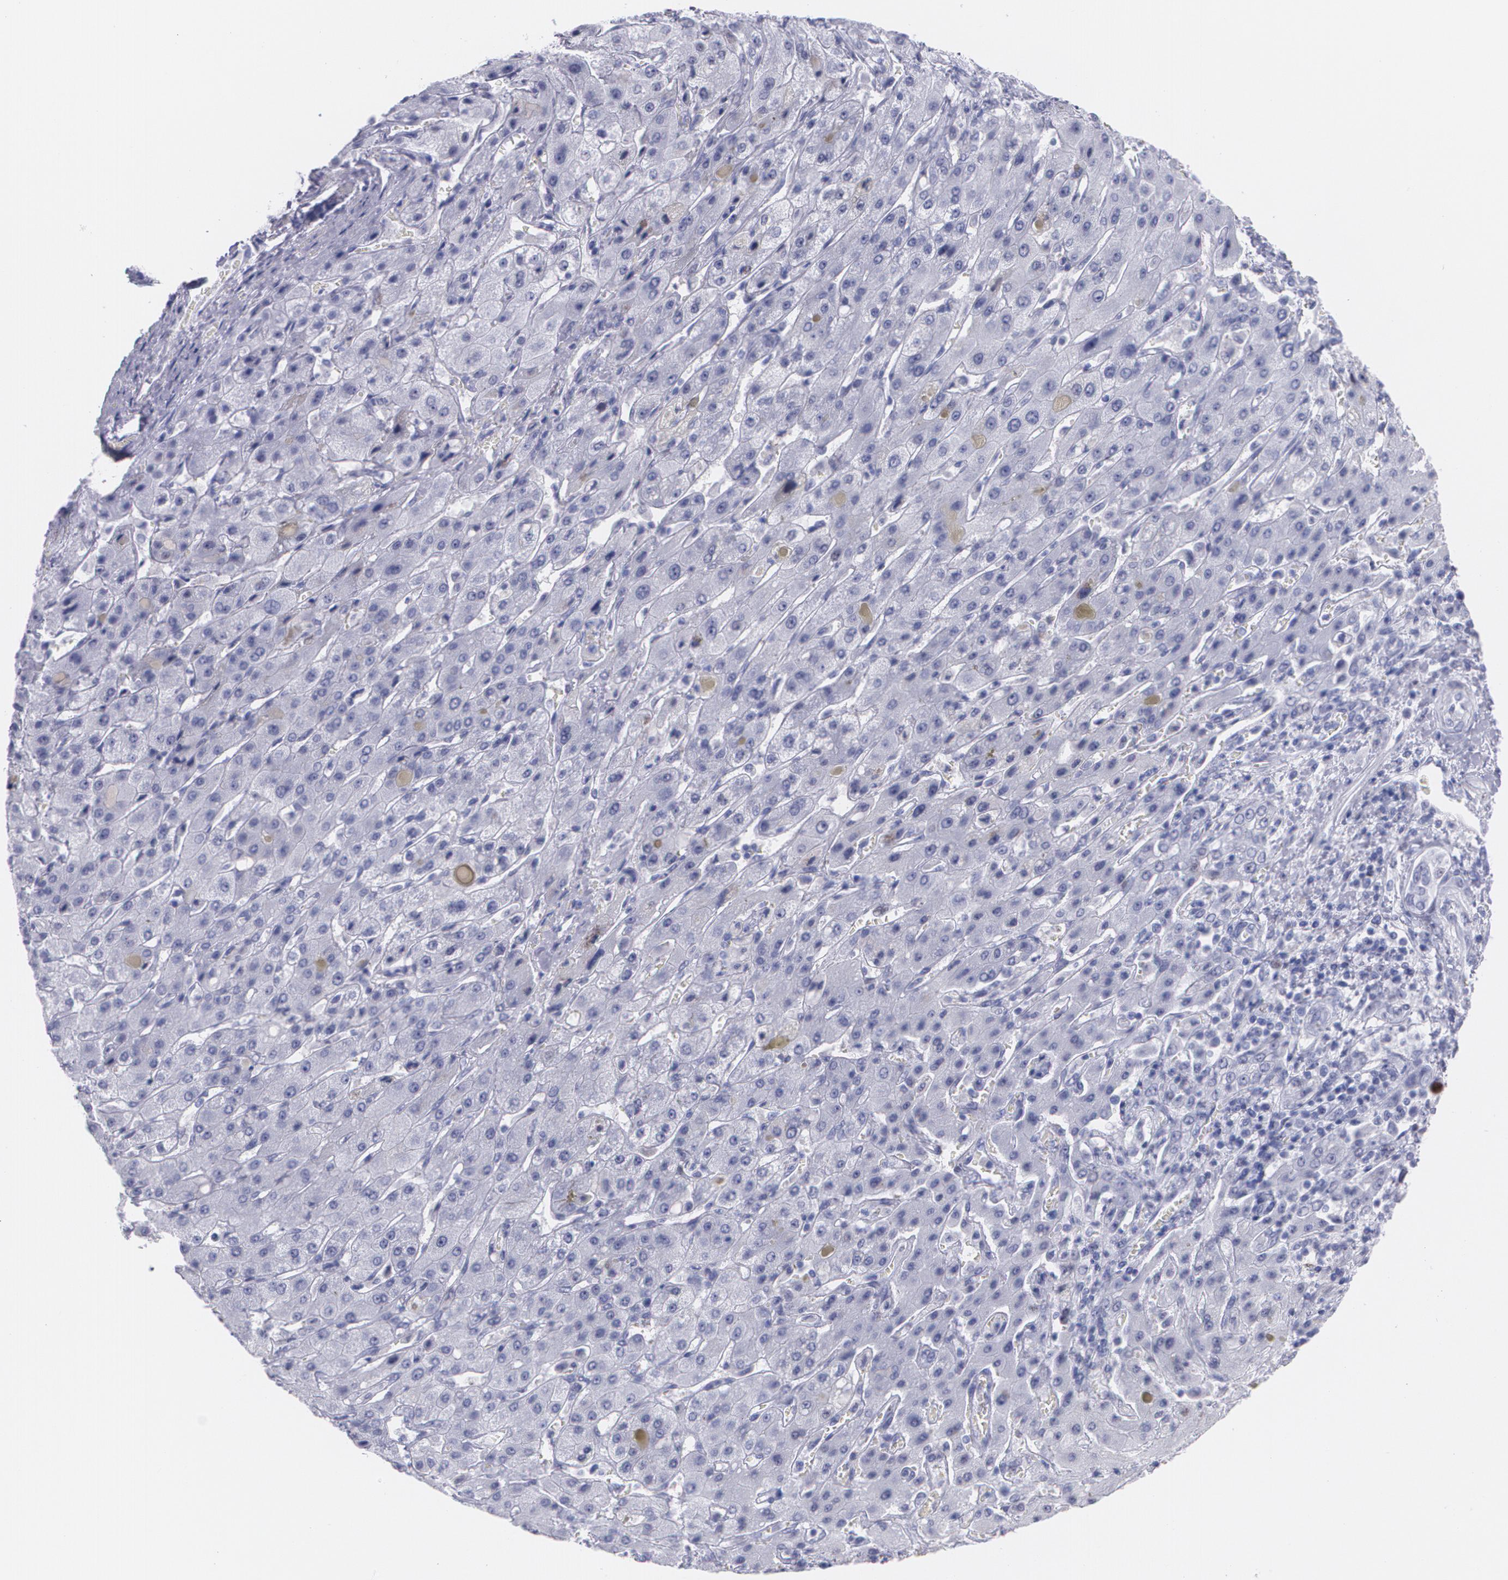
{"staining": {"intensity": "negative", "quantity": "none", "location": "none"}, "tissue": "liver cancer", "cell_type": "Tumor cells", "image_type": "cancer", "snomed": [{"axis": "morphology", "description": "Cholangiocarcinoma"}, {"axis": "topography", "description": "Liver"}], "caption": "Tumor cells show no significant positivity in liver cholangiocarcinoma.", "gene": "TP53", "patient": {"sex": "female", "age": 52}}